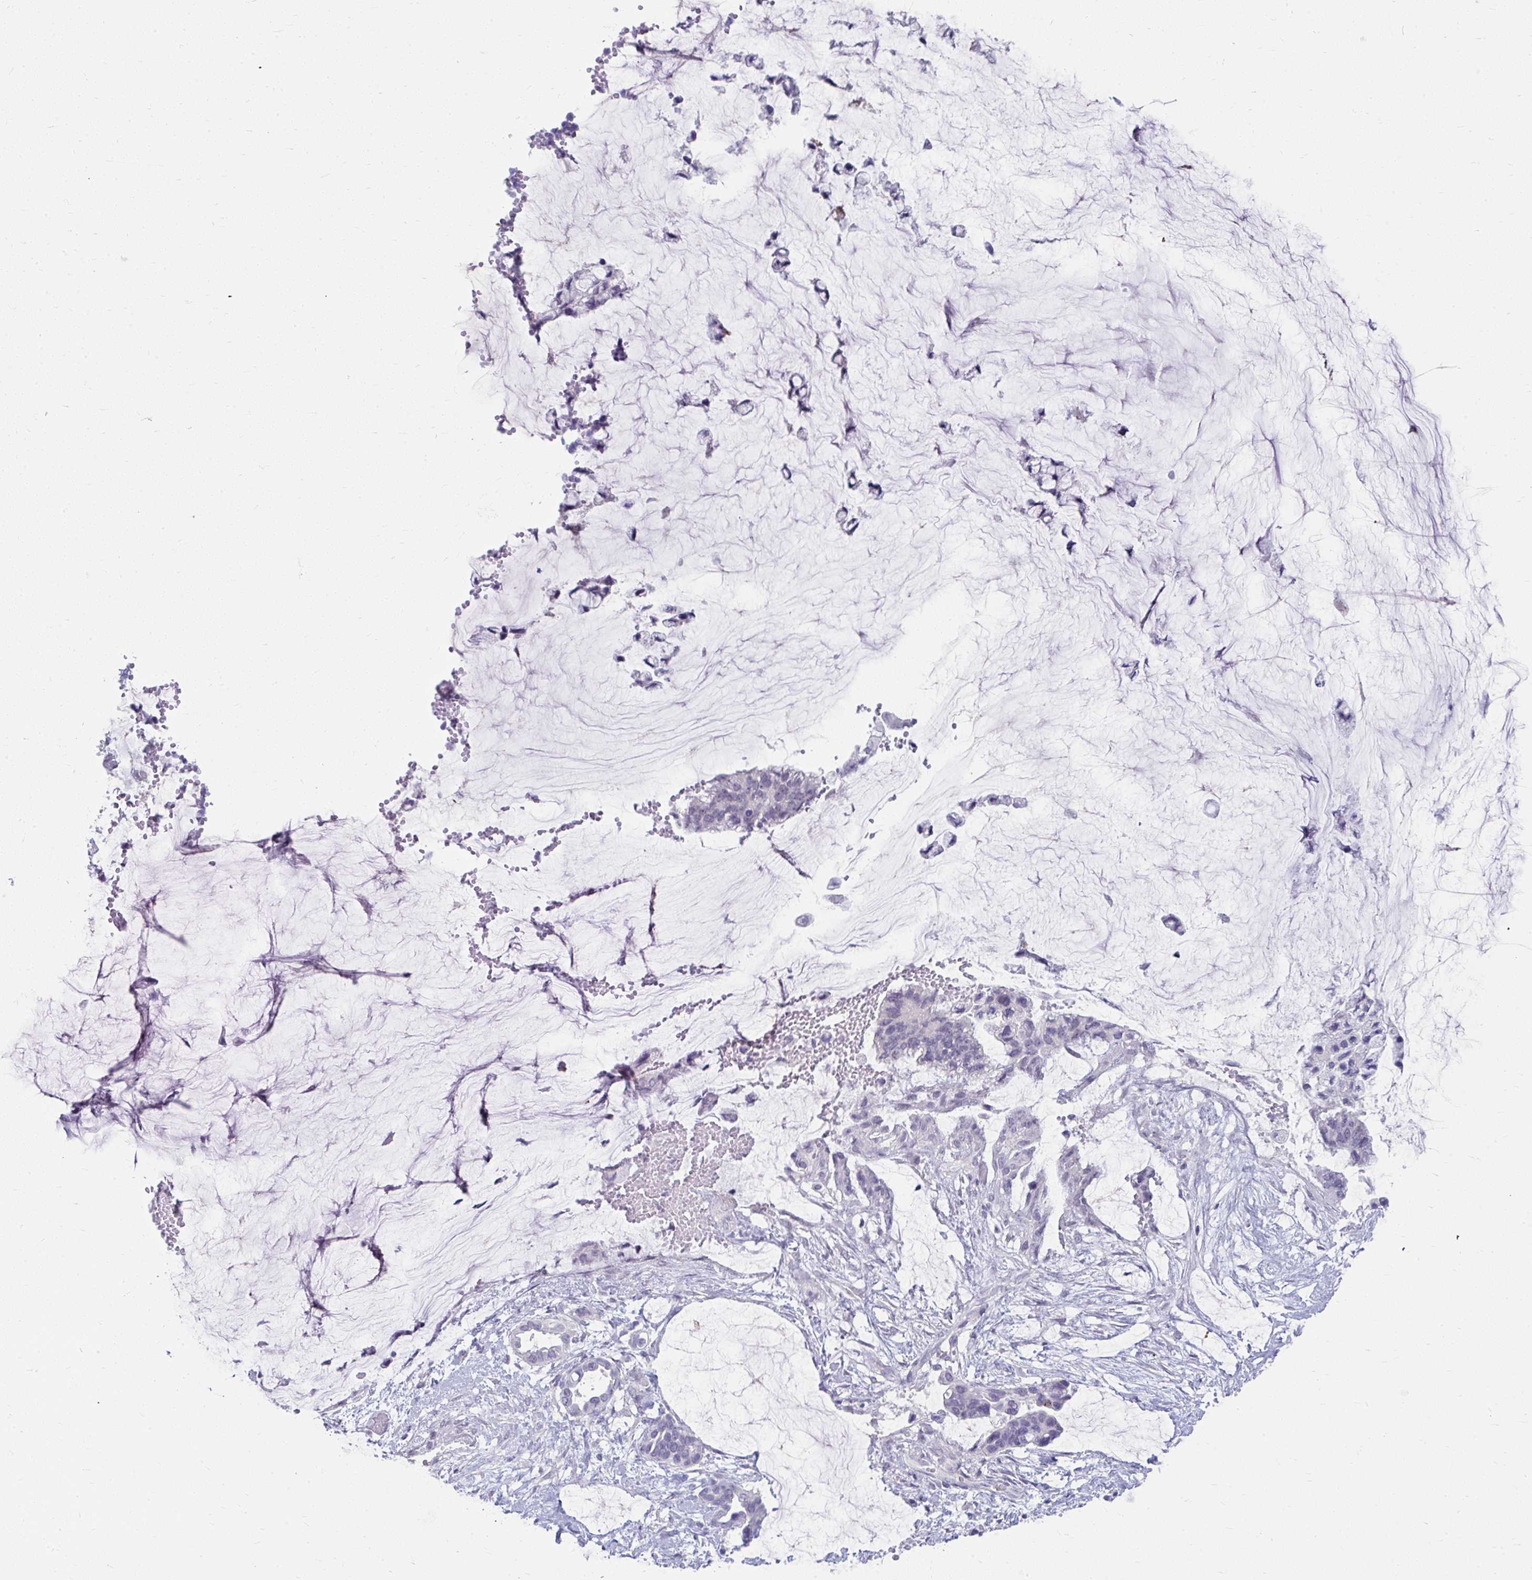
{"staining": {"intensity": "negative", "quantity": "none", "location": "none"}, "tissue": "ovarian cancer", "cell_type": "Tumor cells", "image_type": "cancer", "snomed": [{"axis": "morphology", "description": "Cystadenocarcinoma, mucinous, NOS"}, {"axis": "topography", "description": "Ovary"}], "caption": "This is an immunohistochemistry photomicrograph of human mucinous cystadenocarcinoma (ovarian). There is no positivity in tumor cells.", "gene": "UGT3A2", "patient": {"sex": "female", "age": 39}}